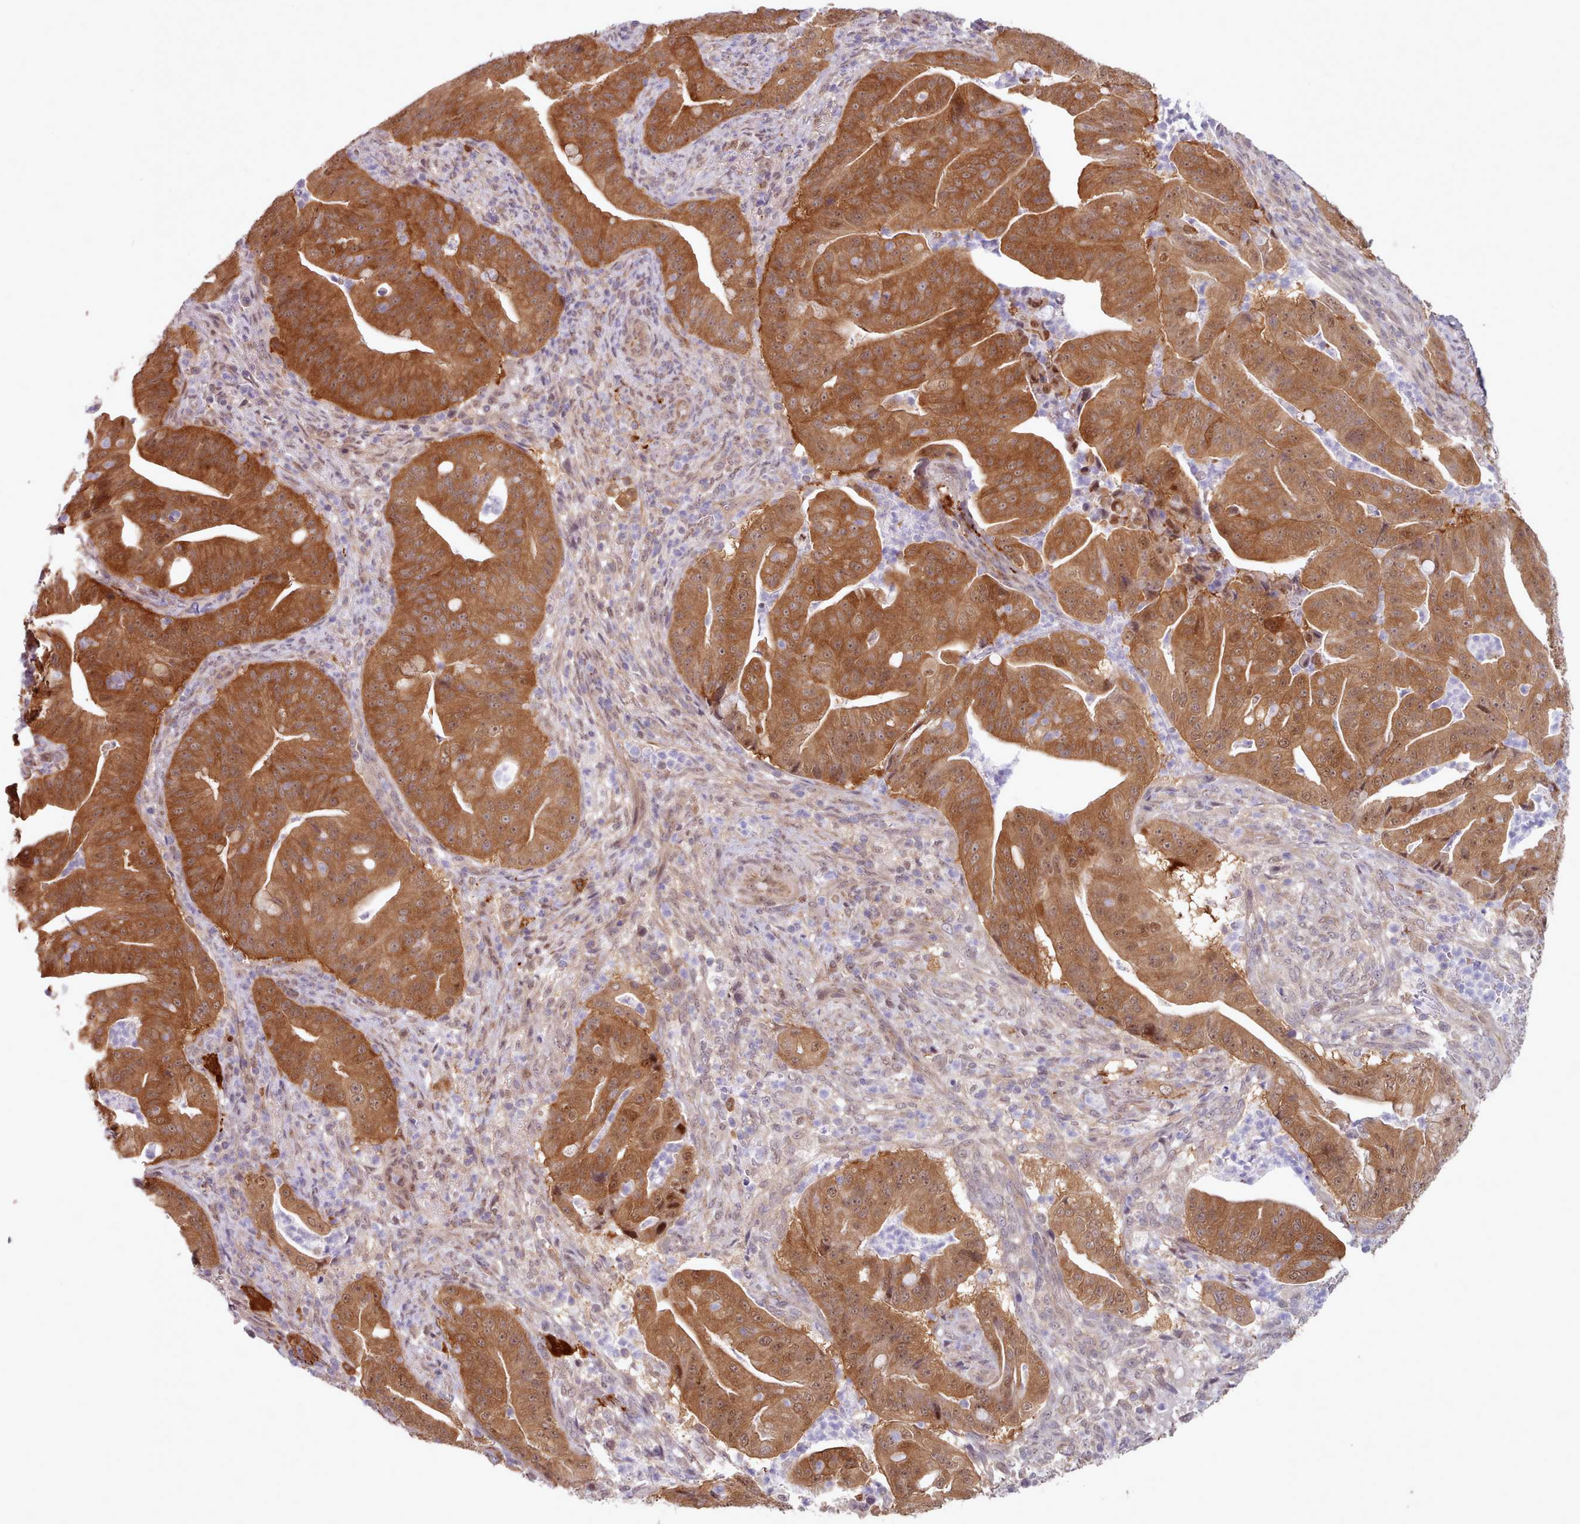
{"staining": {"intensity": "strong", "quantity": ">75%", "location": "cytoplasmic/membranous,nuclear"}, "tissue": "pancreatic cancer", "cell_type": "Tumor cells", "image_type": "cancer", "snomed": [{"axis": "morphology", "description": "Adenocarcinoma, NOS"}, {"axis": "topography", "description": "Pancreas"}], "caption": "Strong cytoplasmic/membranous and nuclear positivity is present in about >75% of tumor cells in pancreatic adenocarcinoma.", "gene": "CES3", "patient": {"sex": "male", "age": 71}}